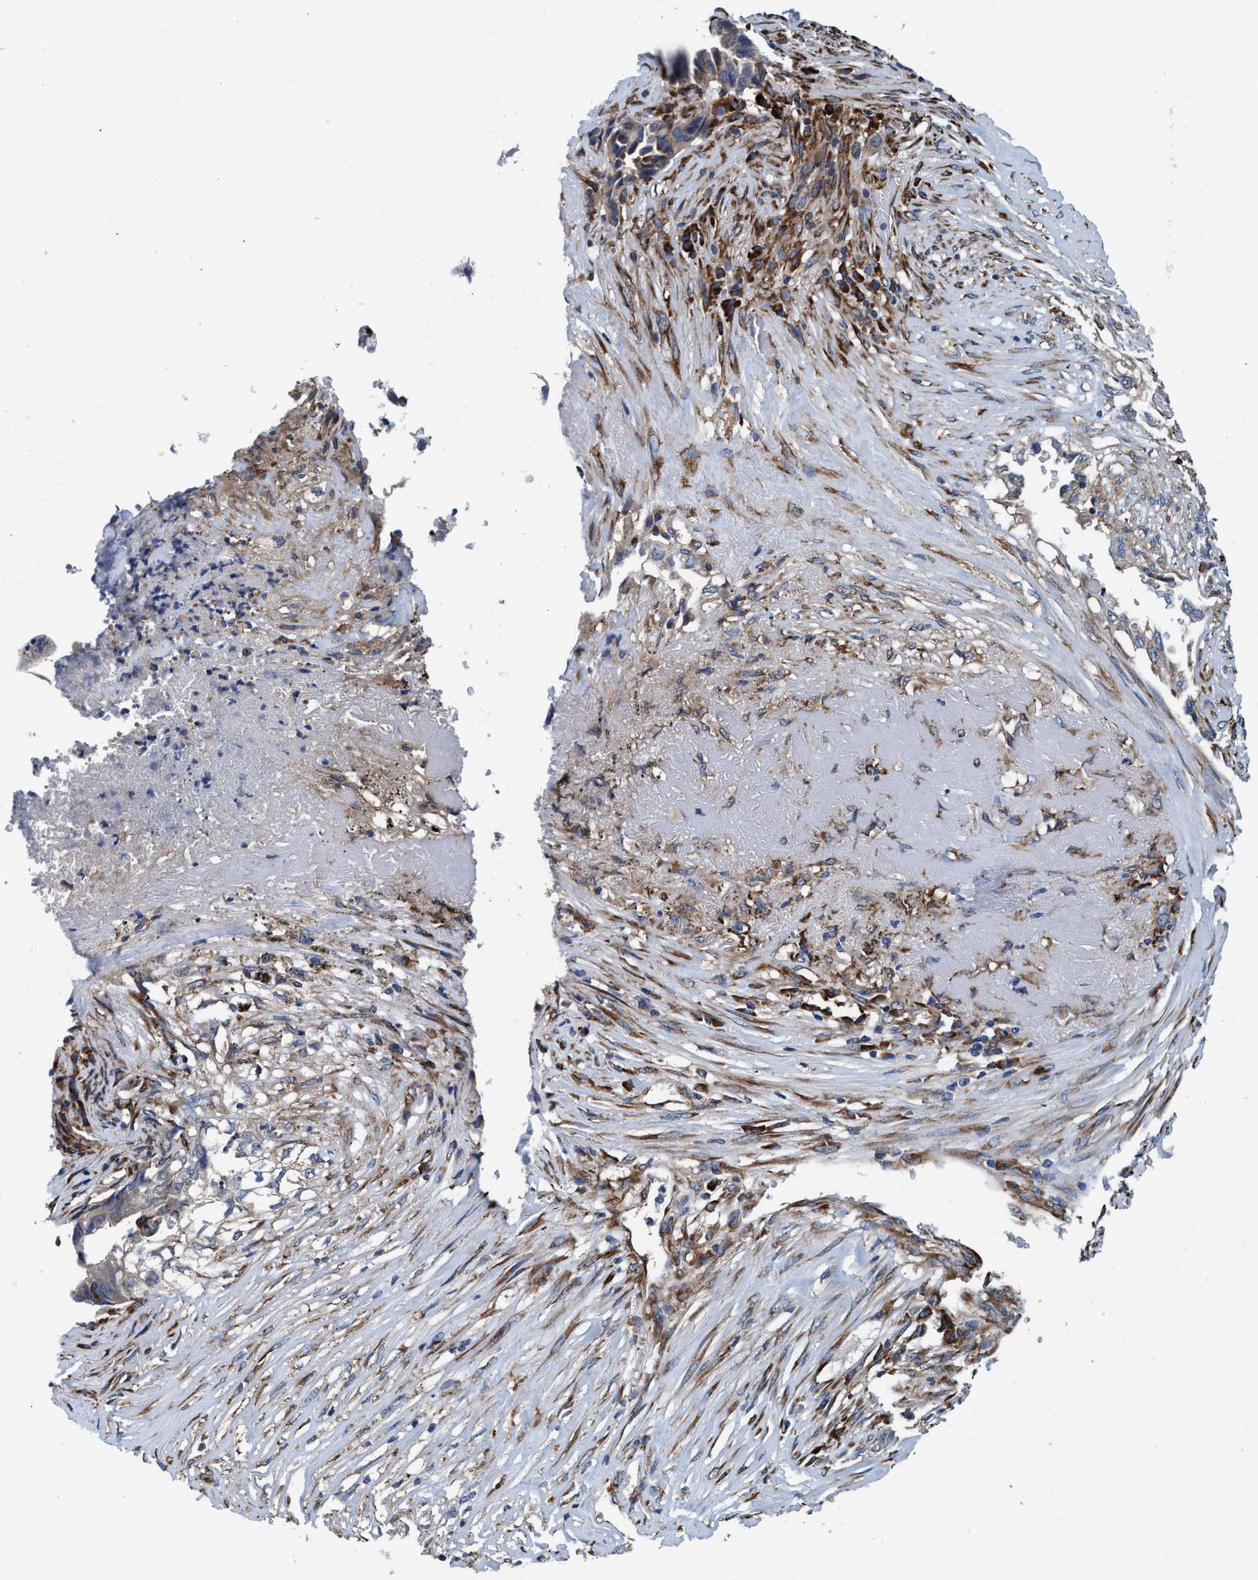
{"staining": {"intensity": "weak", "quantity": "<25%", "location": "cytoplasmic/membranous"}, "tissue": "lung cancer", "cell_type": "Tumor cells", "image_type": "cancer", "snomed": [{"axis": "morphology", "description": "Adenocarcinoma, NOS"}, {"axis": "topography", "description": "Lung"}], "caption": "Human lung adenocarcinoma stained for a protein using immunohistochemistry (IHC) displays no staining in tumor cells.", "gene": "ENDOG", "patient": {"sex": "female", "age": 51}}